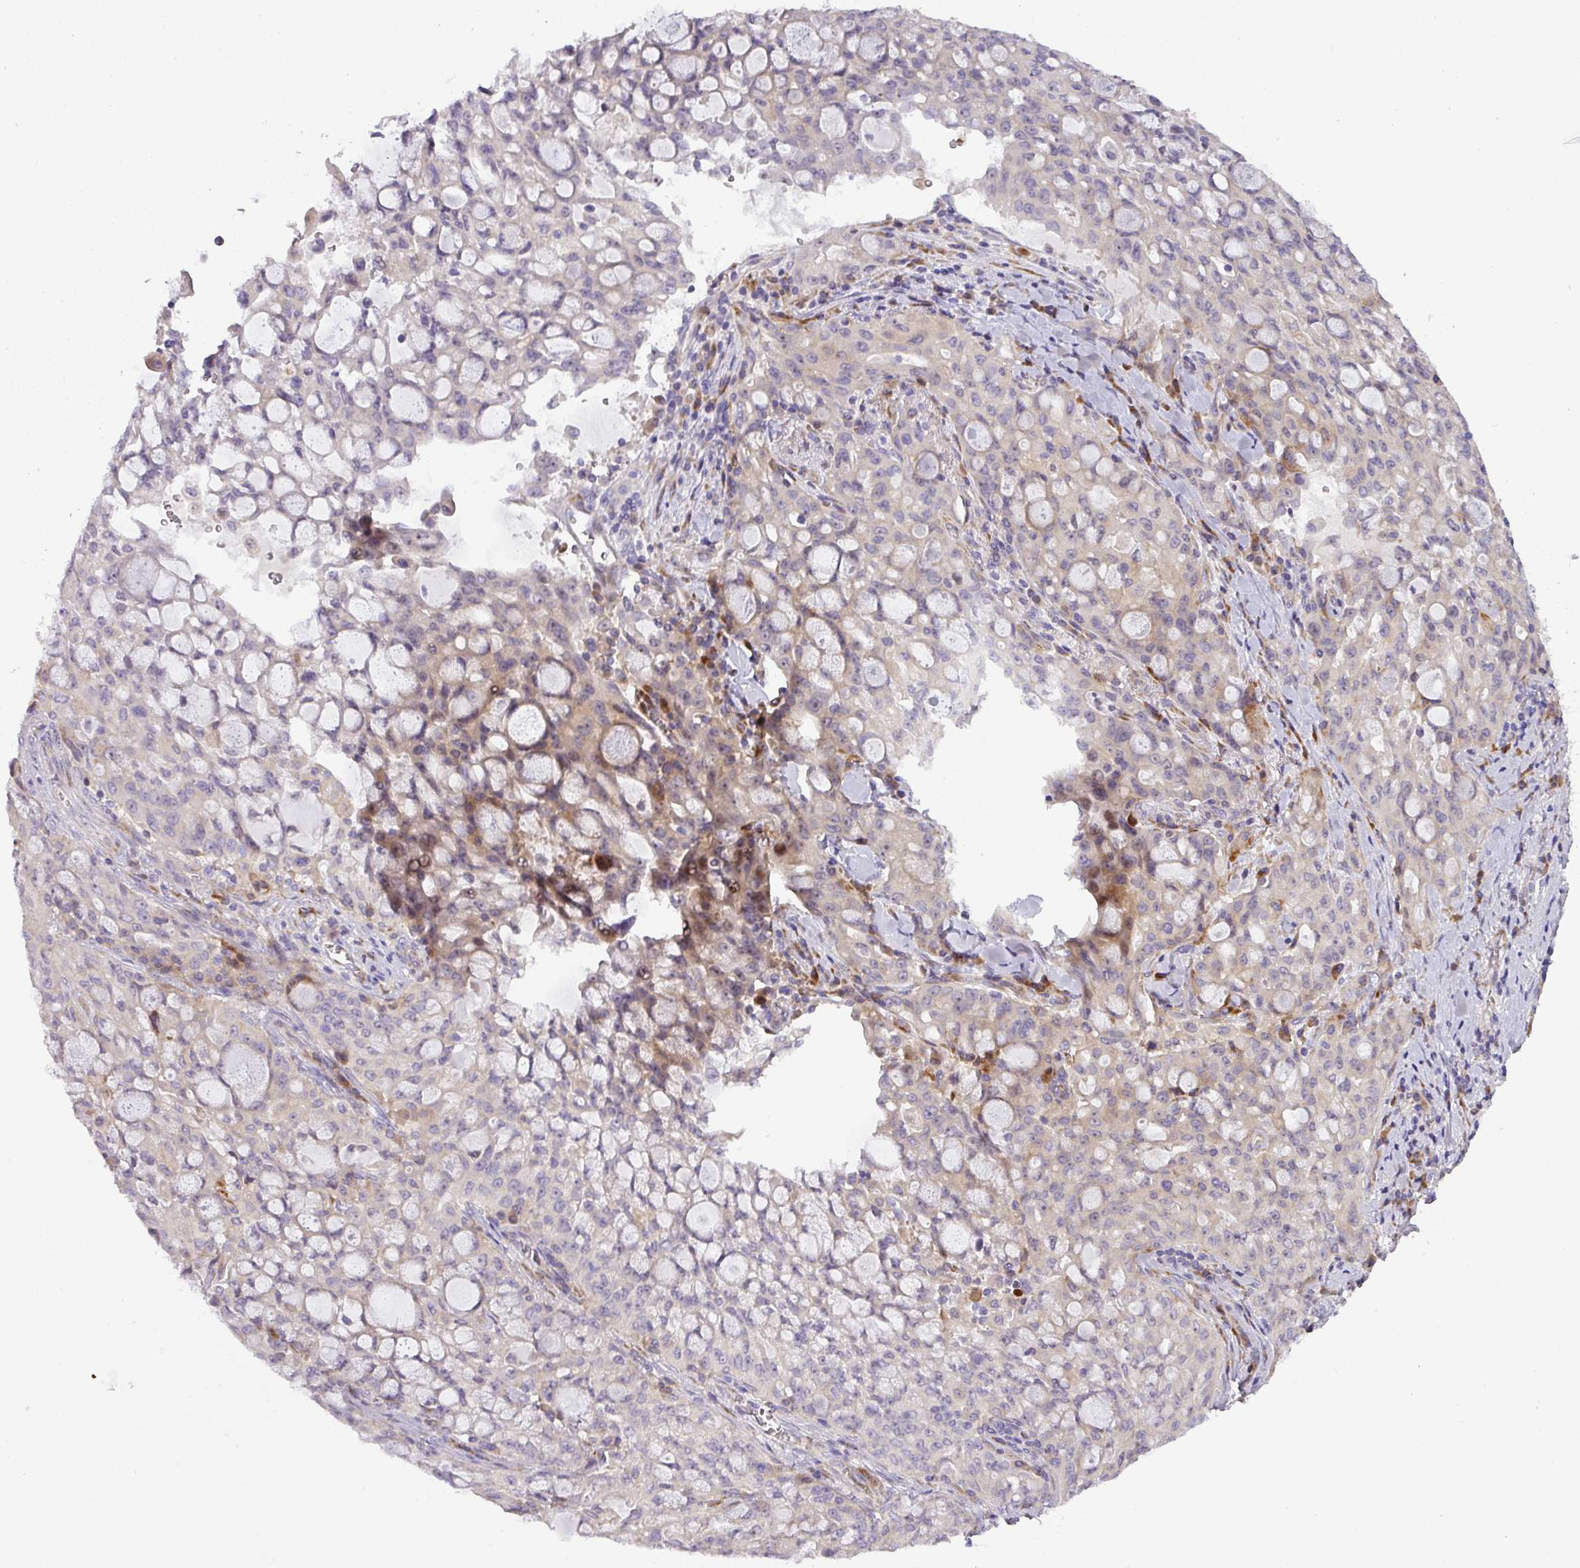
{"staining": {"intensity": "negative", "quantity": "none", "location": "none"}, "tissue": "lung cancer", "cell_type": "Tumor cells", "image_type": "cancer", "snomed": [{"axis": "morphology", "description": "Adenocarcinoma, NOS"}, {"axis": "topography", "description": "Lung"}], "caption": "Tumor cells are negative for protein expression in human lung cancer.", "gene": "ATP6V1F", "patient": {"sex": "female", "age": 44}}